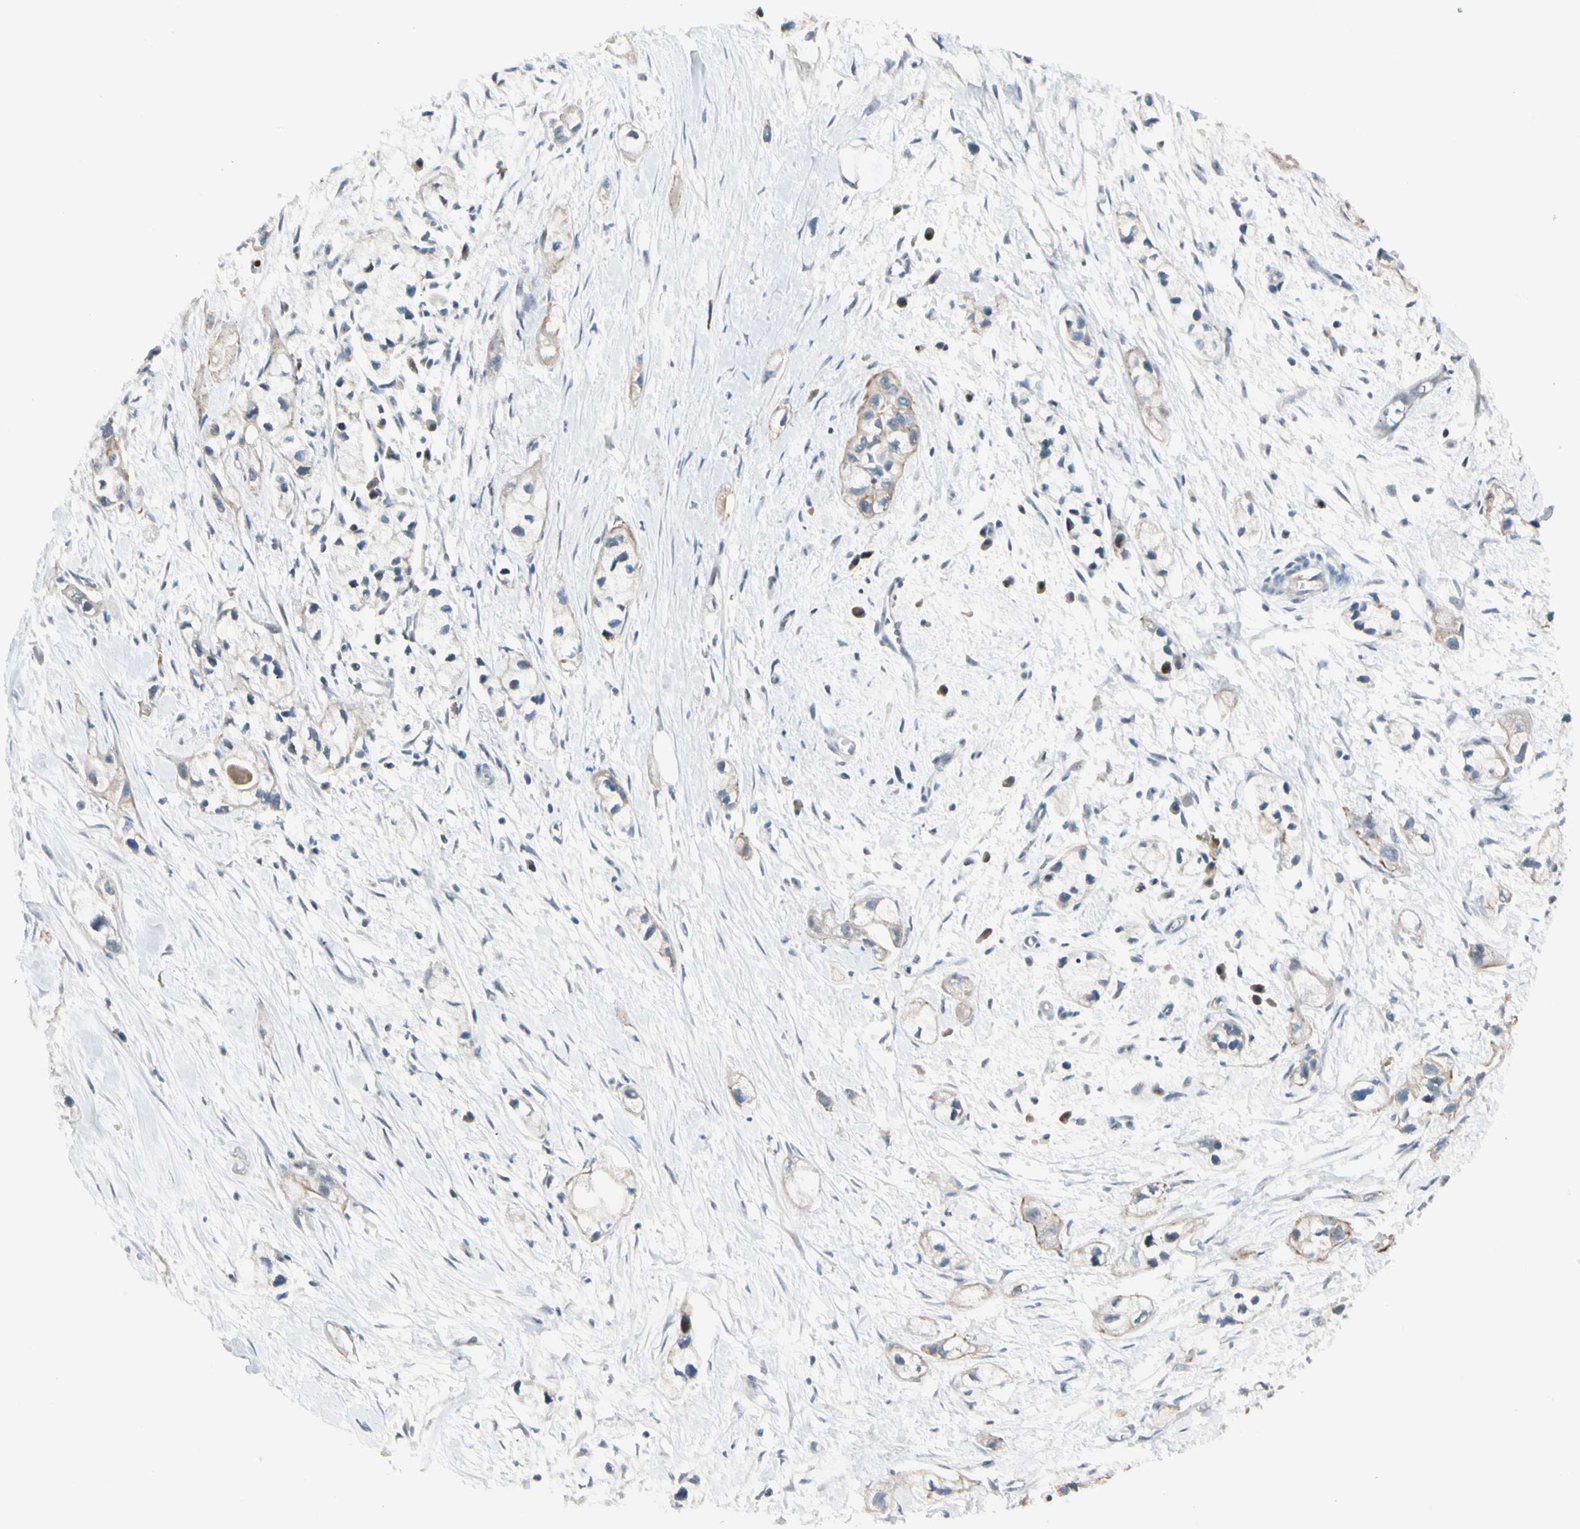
{"staining": {"intensity": "weak", "quantity": "25%-75%", "location": "cytoplasmic/membranous"}, "tissue": "pancreatic cancer", "cell_type": "Tumor cells", "image_type": "cancer", "snomed": [{"axis": "morphology", "description": "Adenocarcinoma, NOS"}, {"axis": "topography", "description": "Pancreas"}], "caption": "Immunohistochemical staining of human pancreatic cancer reveals low levels of weak cytoplasmic/membranous staining in approximately 25%-75% of tumor cells.", "gene": "P3H2", "patient": {"sex": "male", "age": 74}}